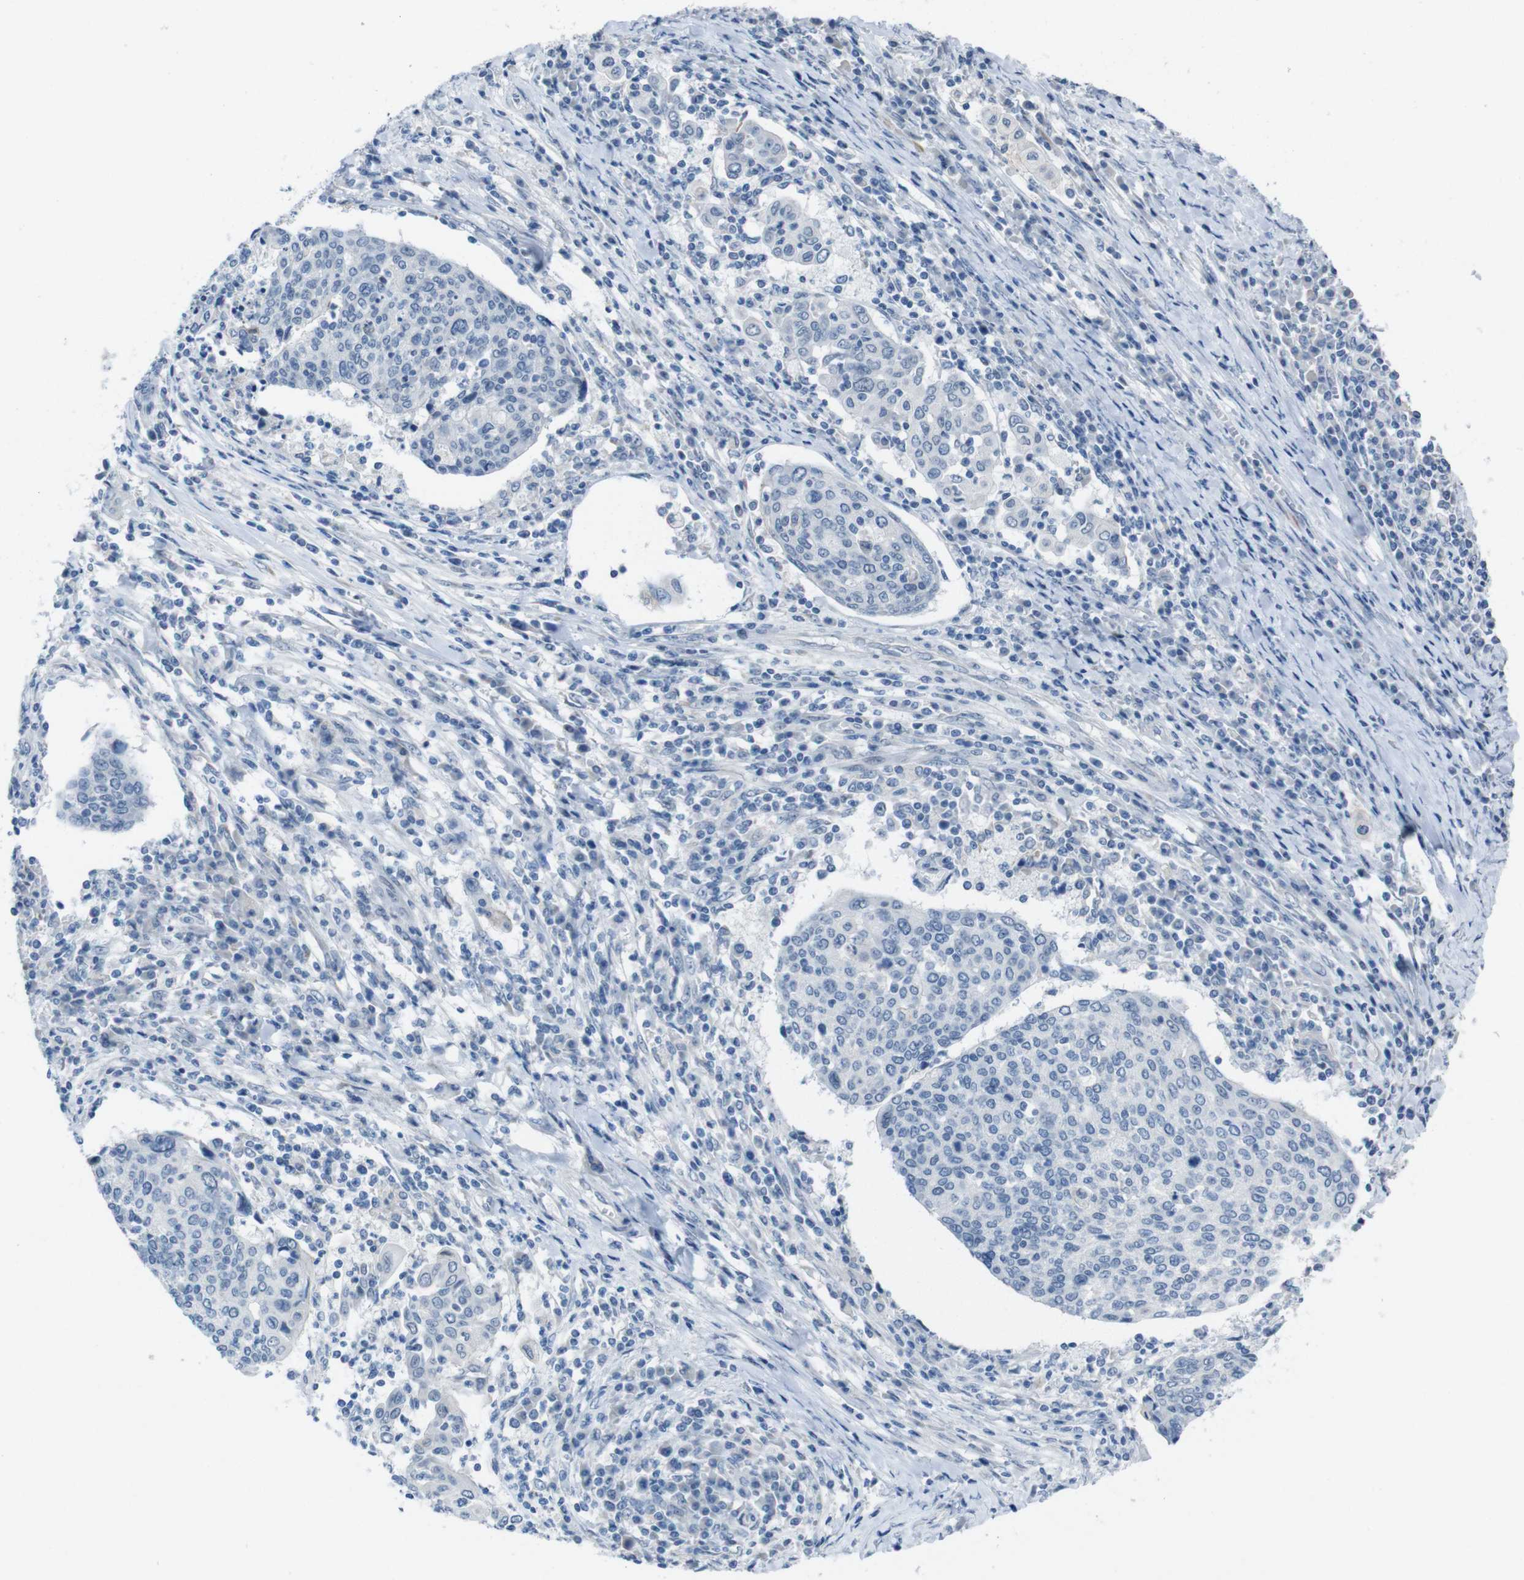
{"staining": {"intensity": "negative", "quantity": "none", "location": "none"}, "tissue": "cervical cancer", "cell_type": "Tumor cells", "image_type": "cancer", "snomed": [{"axis": "morphology", "description": "Squamous cell carcinoma, NOS"}, {"axis": "topography", "description": "Cervix"}], "caption": "This is an immunohistochemistry image of squamous cell carcinoma (cervical). There is no positivity in tumor cells.", "gene": "CDHR2", "patient": {"sex": "female", "age": 40}}